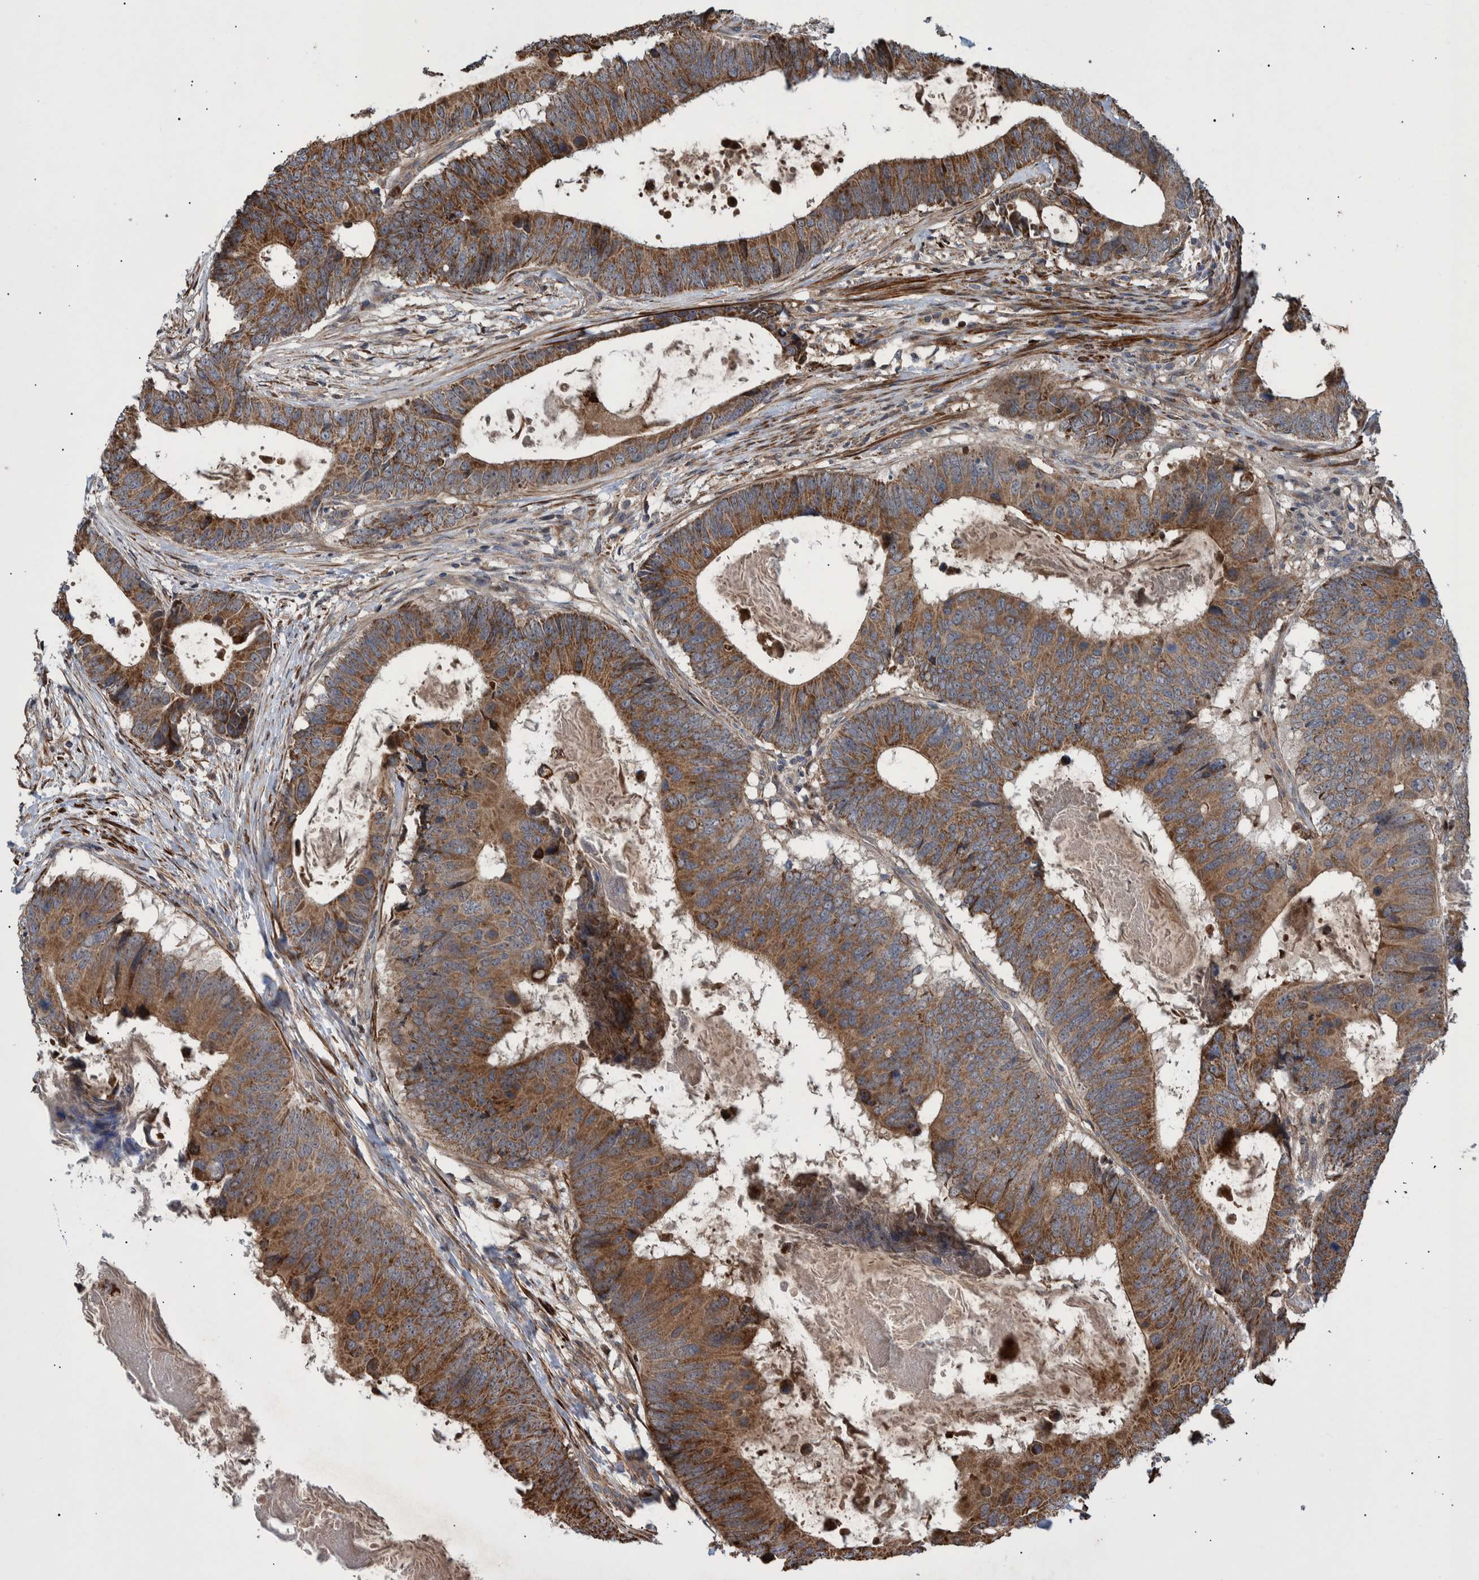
{"staining": {"intensity": "strong", "quantity": "25%-75%", "location": "cytoplasmic/membranous"}, "tissue": "colorectal cancer", "cell_type": "Tumor cells", "image_type": "cancer", "snomed": [{"axis": "morphology", "description": "Adenocarcinoma, NOS"}, {"axis": "topography", "description": "Colon"}], "caption": "Protein expression by immunohistochemistry shows strong cytoplasmic/membranous positivity in about 25%-75% of tumor cells in colorectal adenocarcinoma.", "gene": "B3GNTL1", "patient": {"sex": "male", "age": 56}}